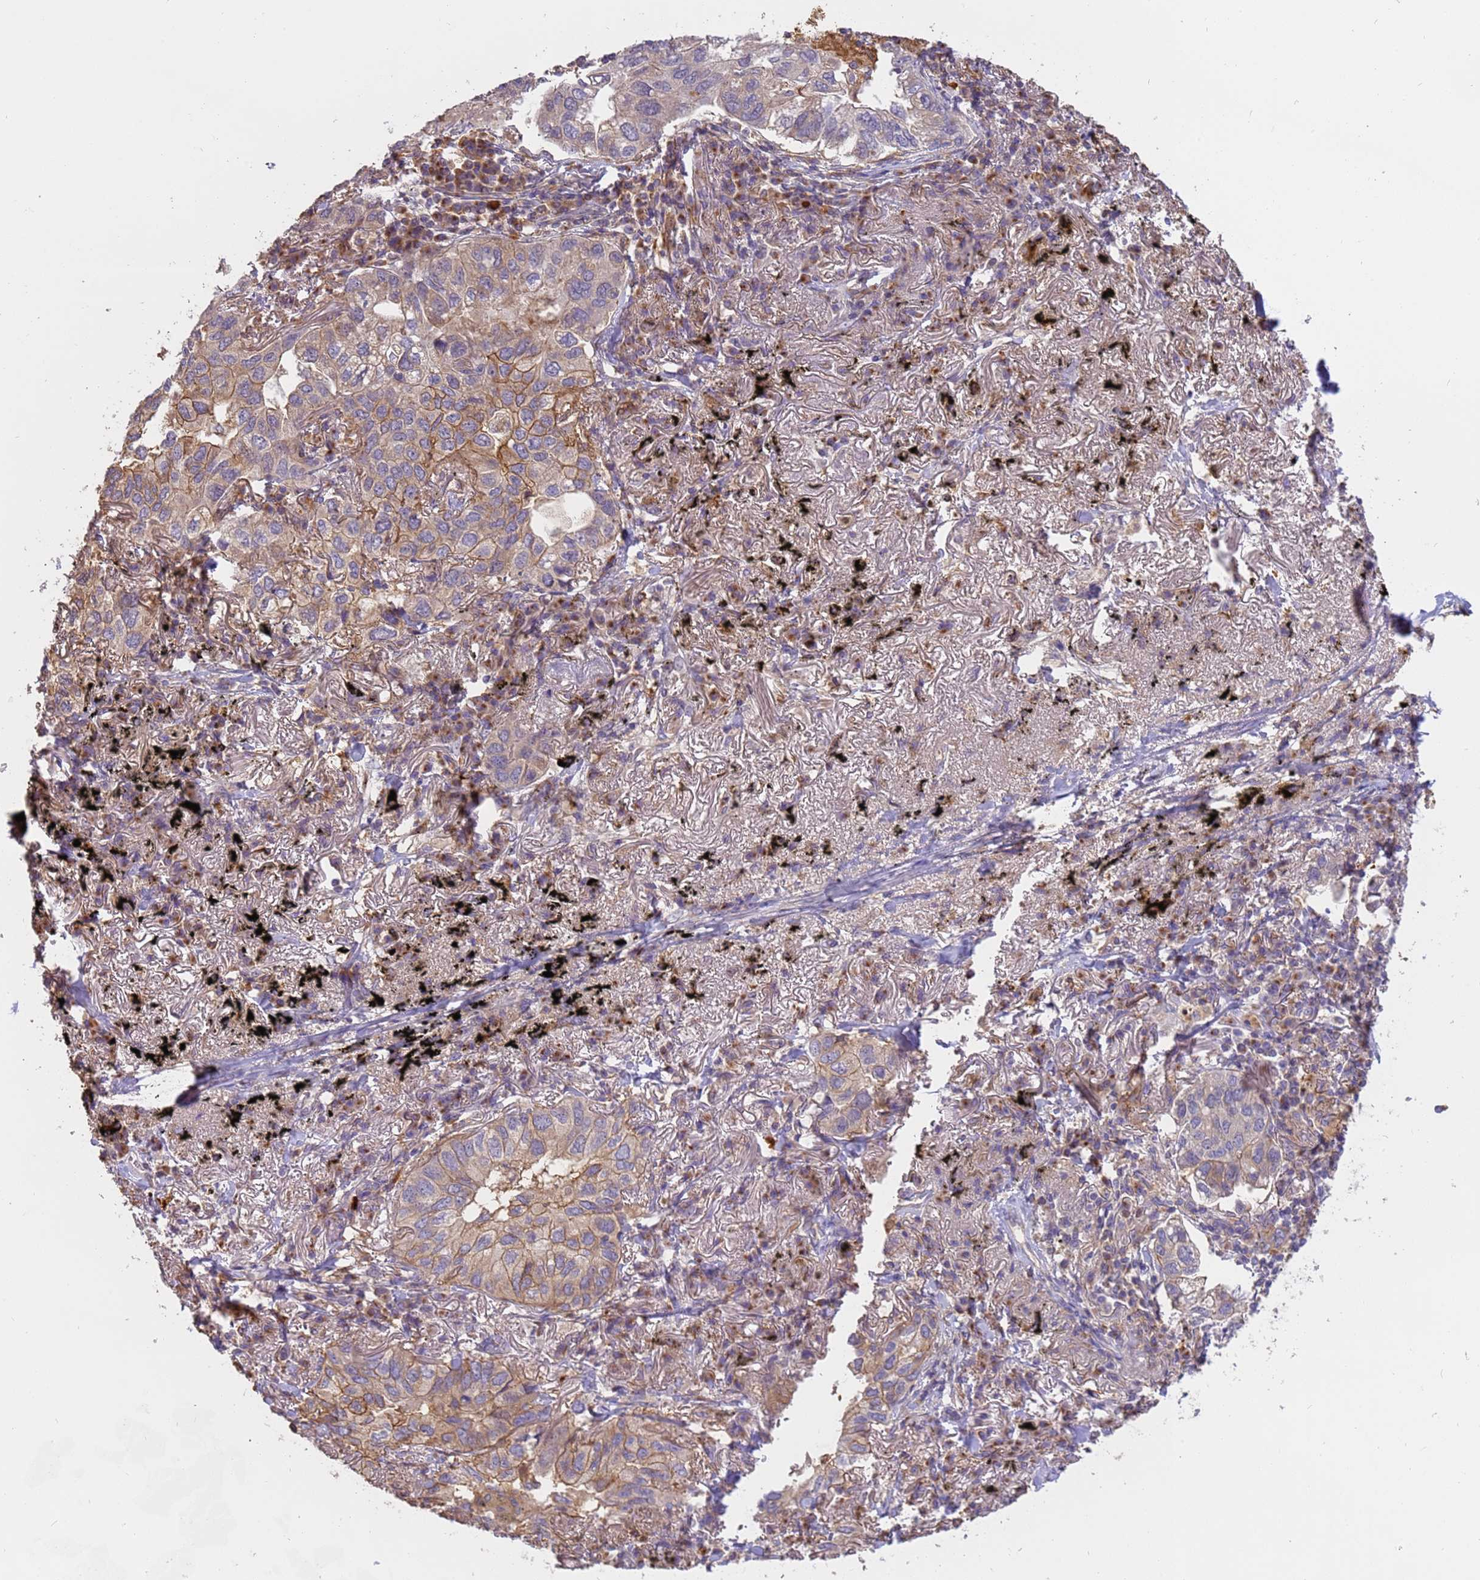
{"staining": {"intensity": "moderate", "quantity": "25%-75%", "location": "cytoplasmic/membranous"}, "tissue": "lung cancer", "cell_type": "Tumor cells", "image_type": "cancer", "snomed": [{"axis": "morphology", "description": "Adenocarcinoma, NOS"}, {"axis": "topography", "description": "Lung"}], "caption": "Protein positivity by immunohistochemistry demonstrates moderate cytoplasmic/membranous expression in about 25%-75% of tumor cells in adenocarcinoma (lung).", "gene": "M6PR", "patient": {"sex": "male", "age": 65}}